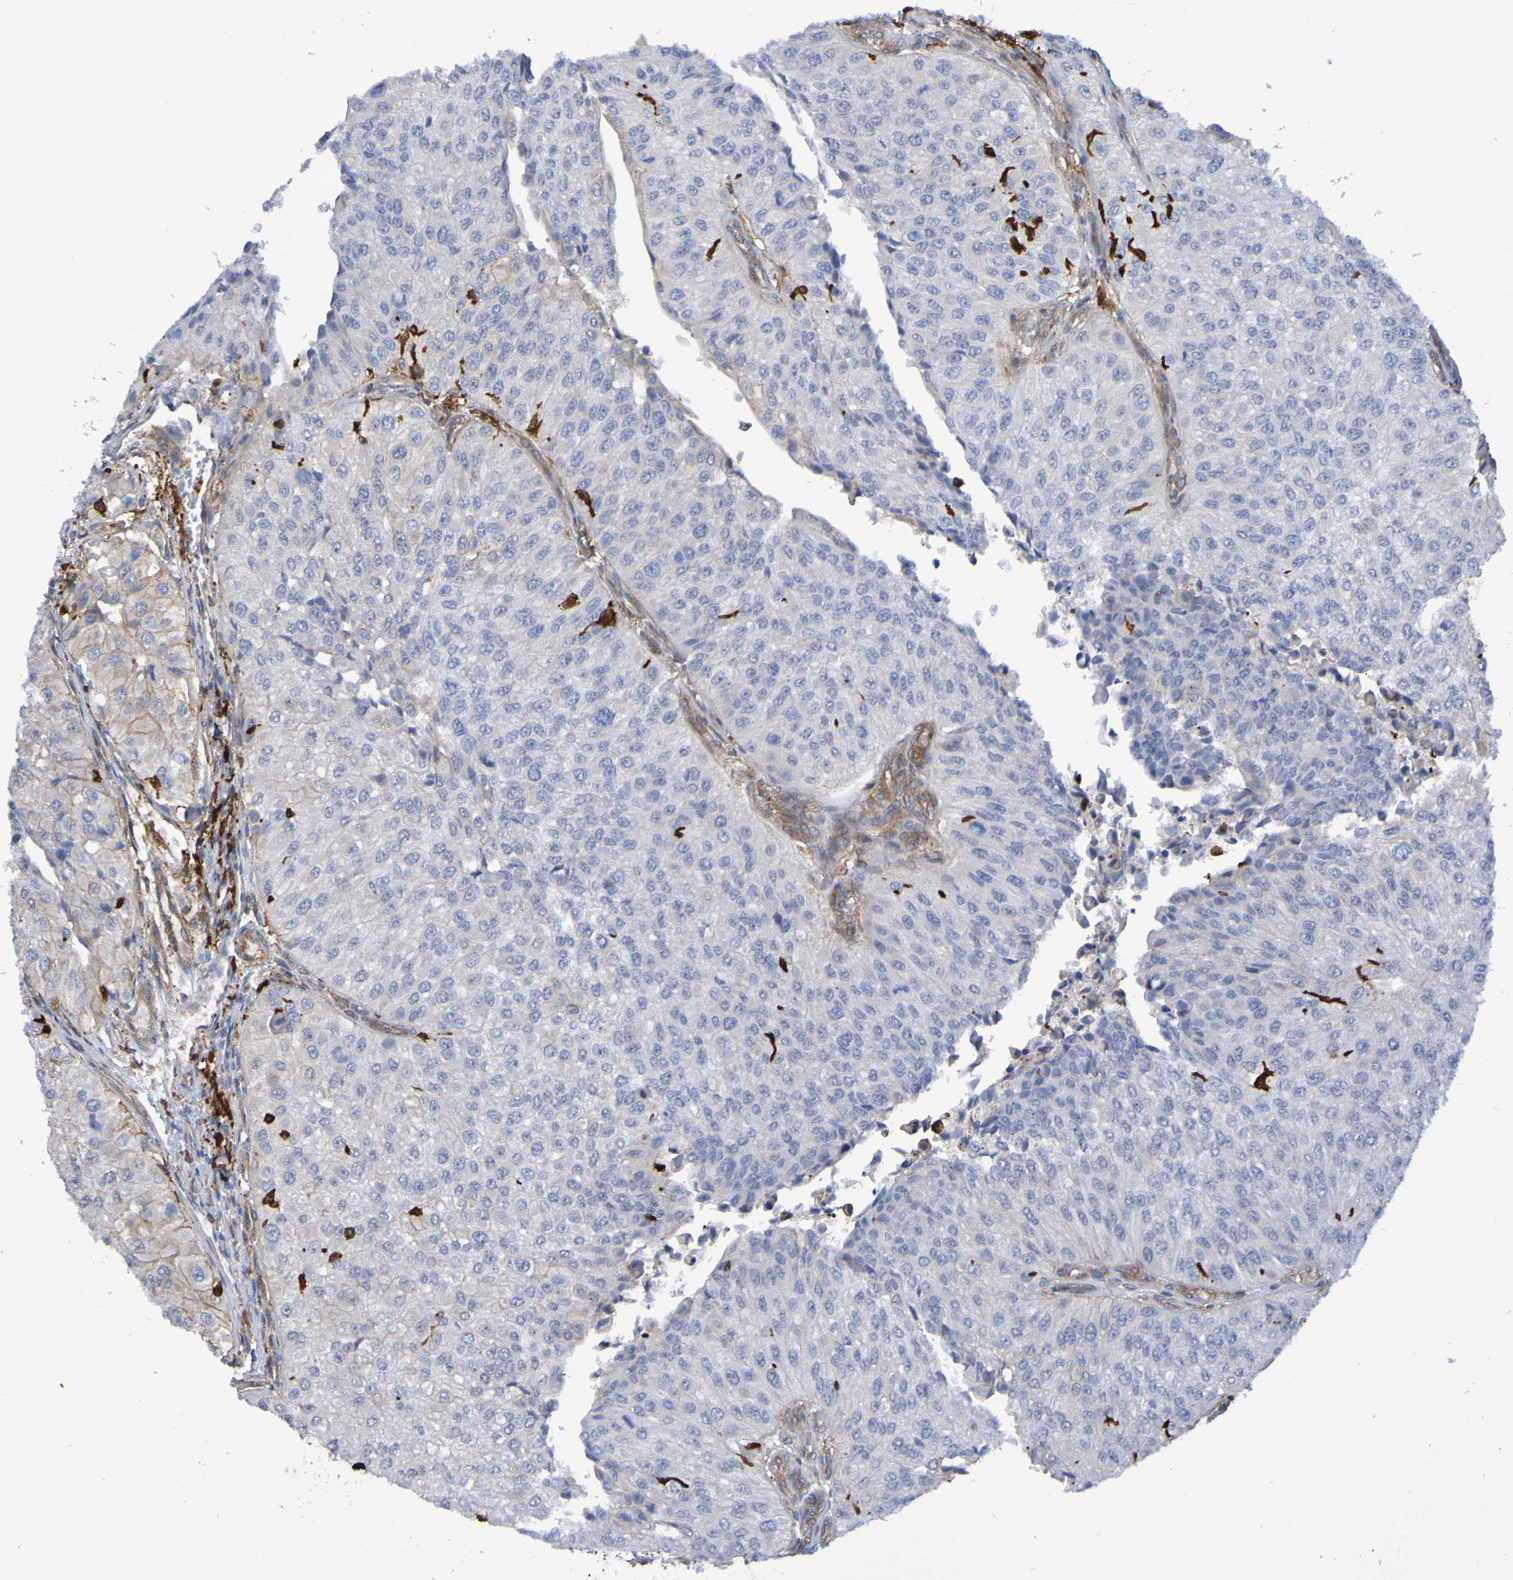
{"staining": {"intensity": "negative", "quantity": "none", "location": "none"}, "tissue": "urothelial cancer", "cell_type": "Tumor cells", "image_type": "cancer", "snomed": [{"axis": "morphology", "description": "Urothelial carcinoma, High grade"}, {"axis": "topography", "description": "Kidney"}, {"axis": "topography", "description": "Urinary bladder"}], "caption": "Immunohistochemistry (IHC) image of neoplastic tissue: urothelial carcinoma (high-grade) stained with DAB (3,3'-diaminobenzidine) displays no significant protein staining in tumor cells.", "gene": "SCRG1", "patient": {"sex": "male", "age": 77}}